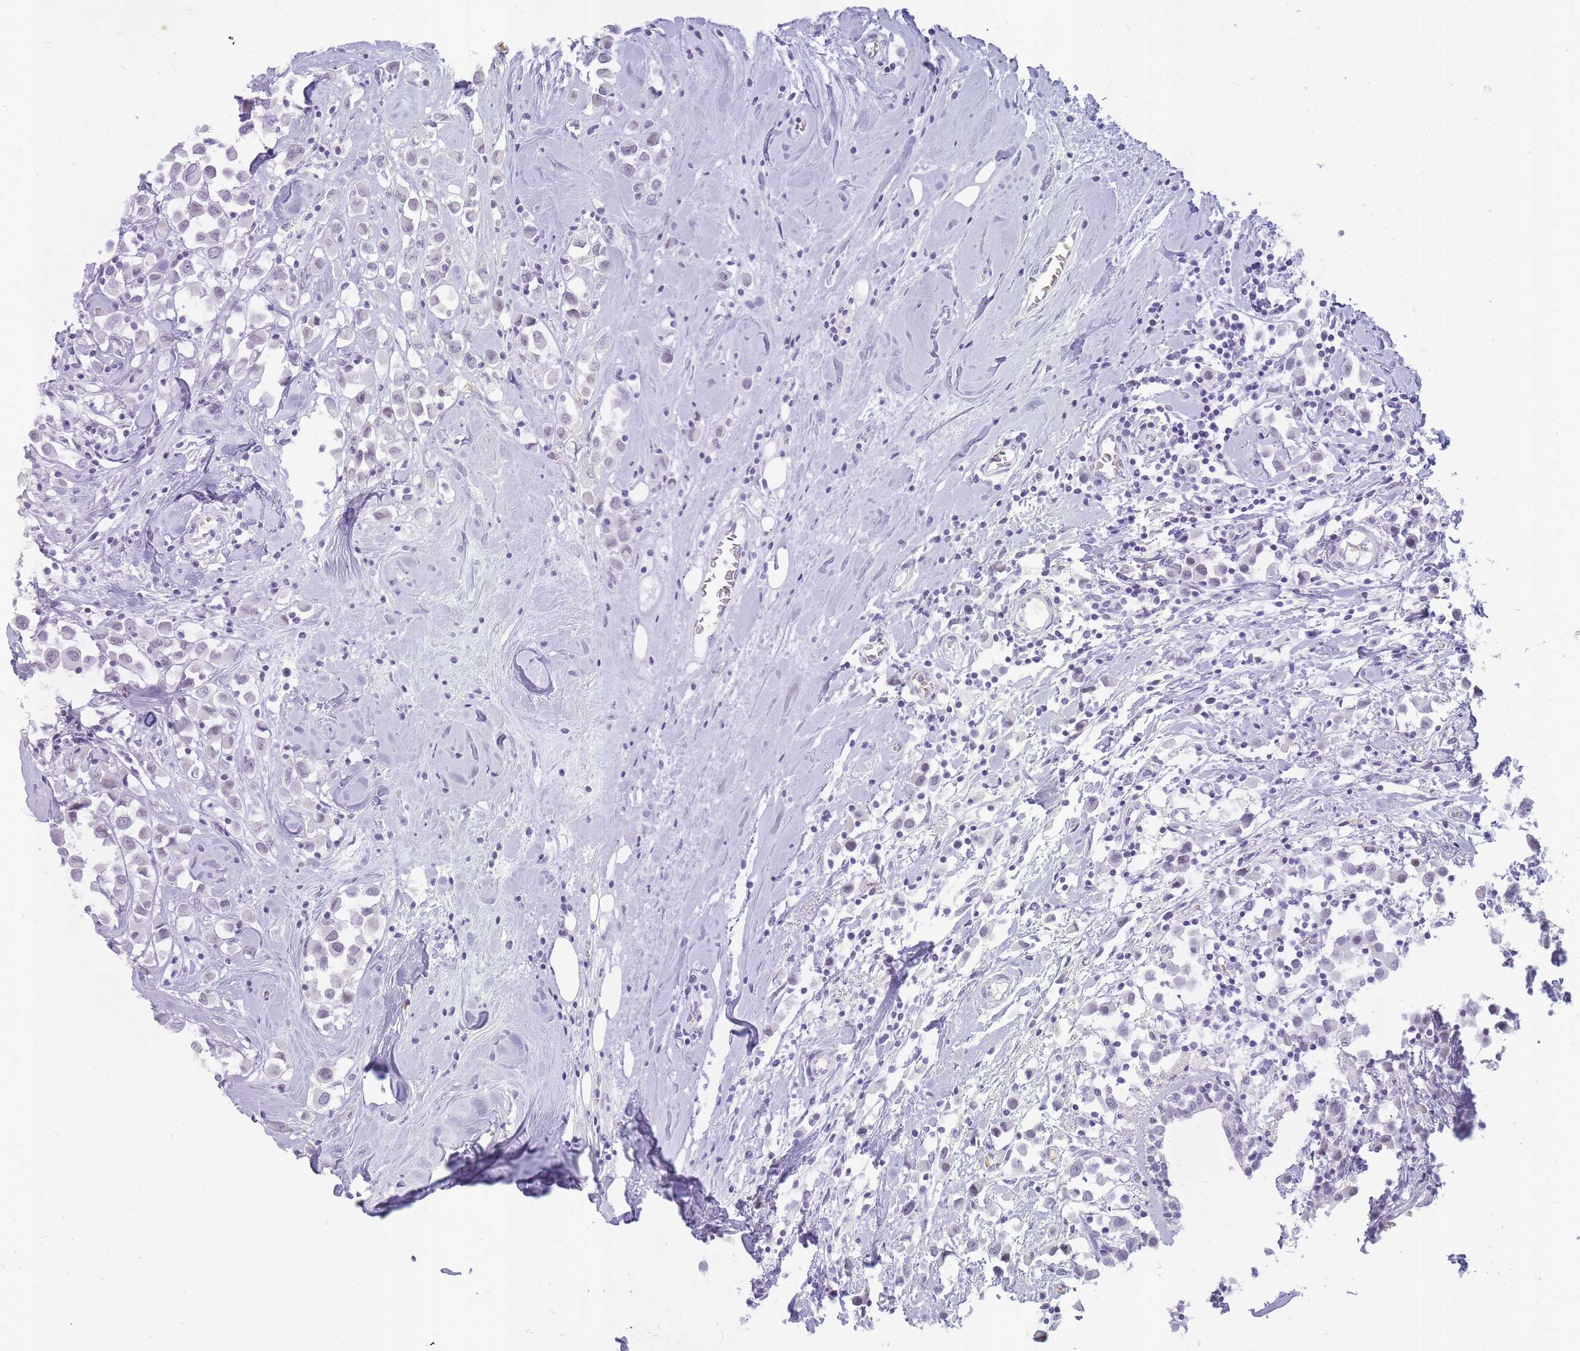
{"staining": {"intensity": "negative", "quantity": "none", "location": "none"}, "tissue": "breast cancer", "cell_type": "Tumor cells", "image_type": "cancer", "snomed": [{"axis": "morphology", "description": "Duct carcinoma"}, {"axis": "topography", "description": "Breast"}], "caption": "Photomicrograph shows no significant protein staining in tumor cells of breast infiltrating ductal carcinoma.", "gene": "INS", "patient": {"sex": "female", "age": 61}}